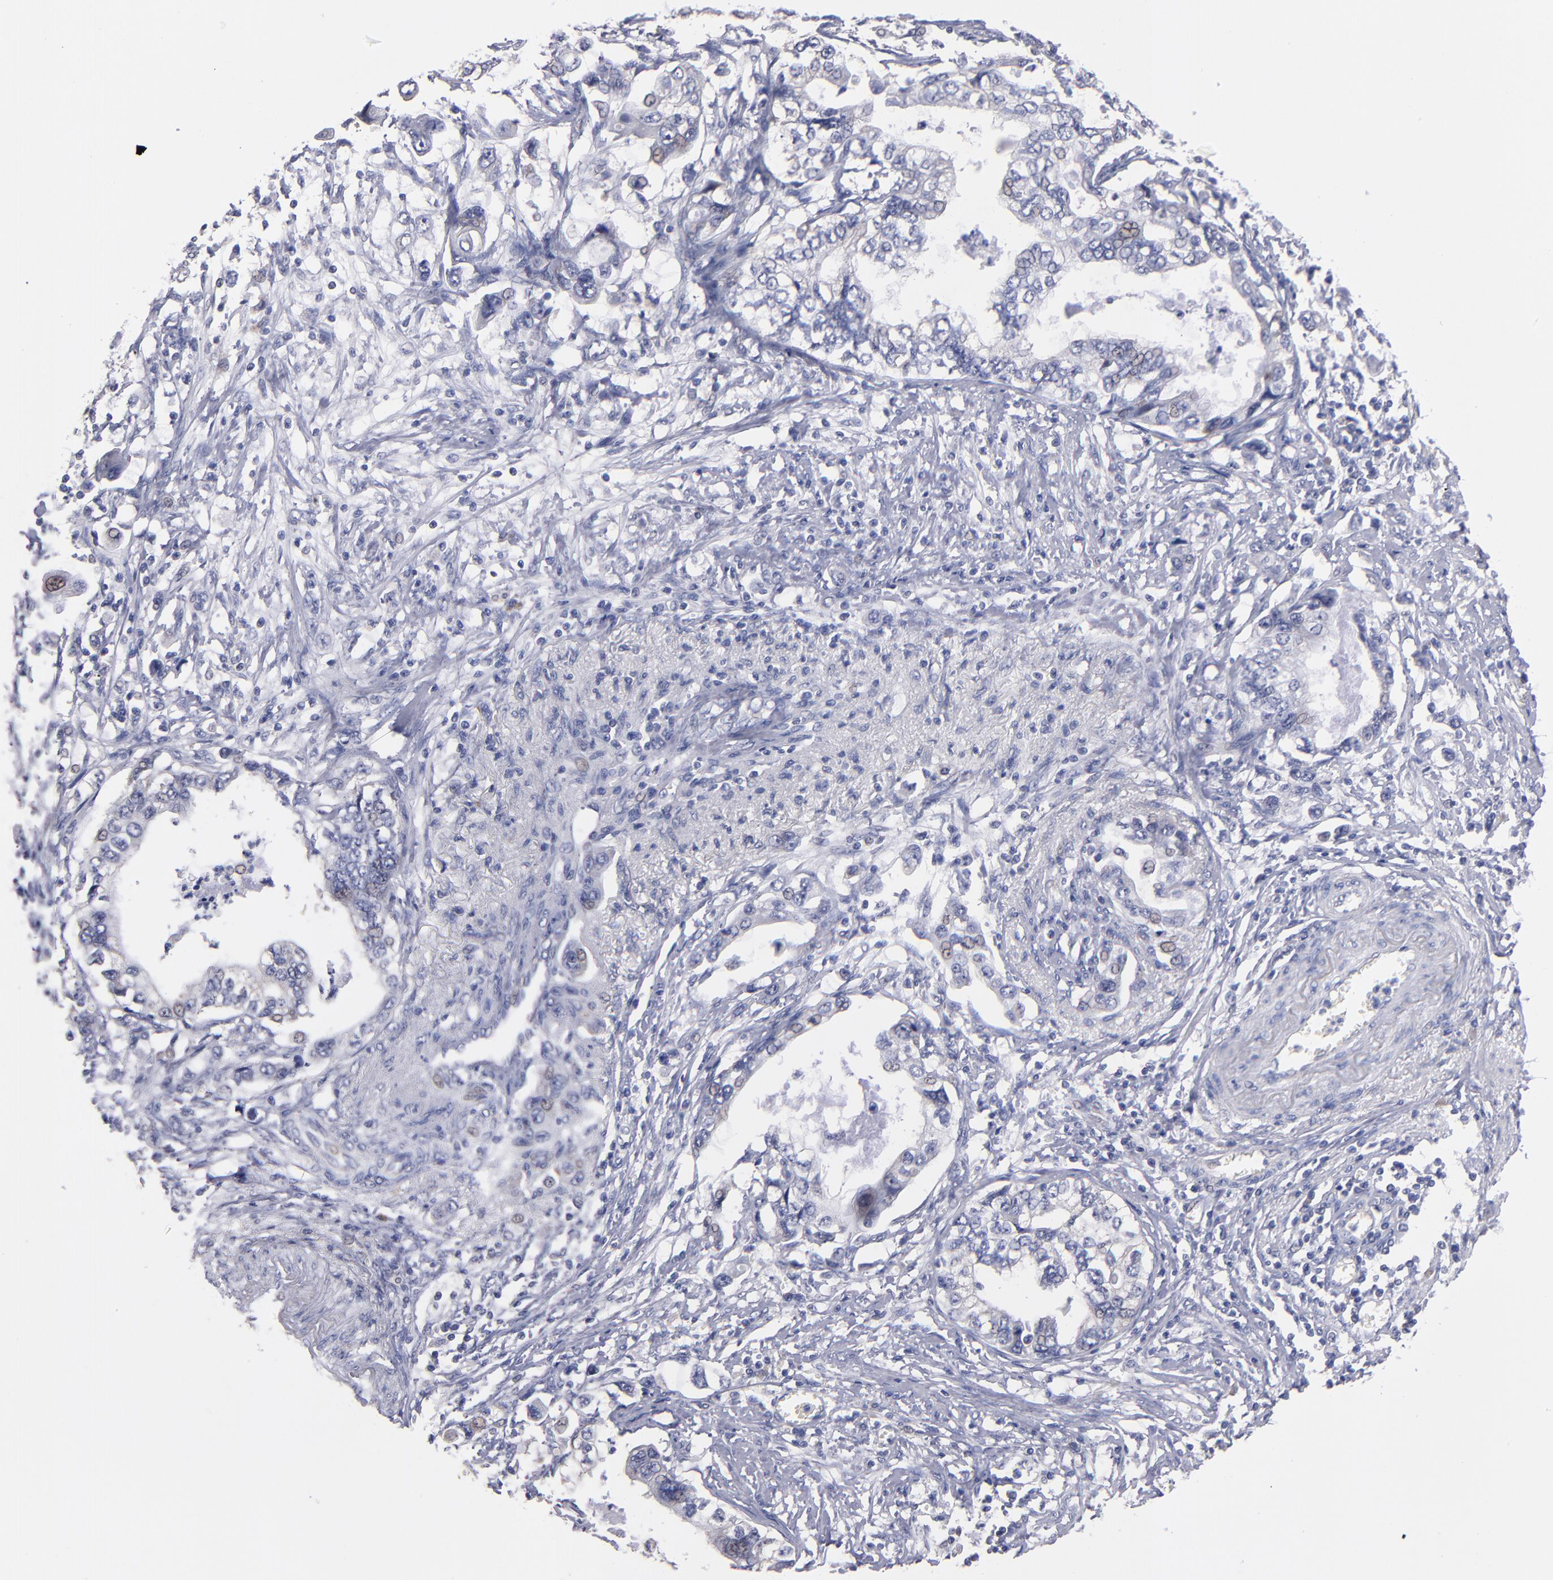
{"staining": {"intensity": "weak", "quantity": "<25%", "location": "cytoplasmic/membranous"}, "tissue": "stomach cancer", "cell_type": "Tumor cells", "image_type": "cancer", "snomed": [{"axis": "morphology", "description": "Adenocarcinoma, NOS"}, {"axis": "topography", "description": "Pancreas"}, {"axis": "topography", "description": "Stomach, upper"}], "caption": "Stomach adenocarcinoma was stained to show a protein in brown. There is no significant positivity in tumor cells. (DAB (3,3'-diaminobenzidine) immunohistochemistry (IHC) visualized using brightfield microscopy, high magnification).", "gene": "EIF3L", "patient": {"sex": "male", "age": 77}}